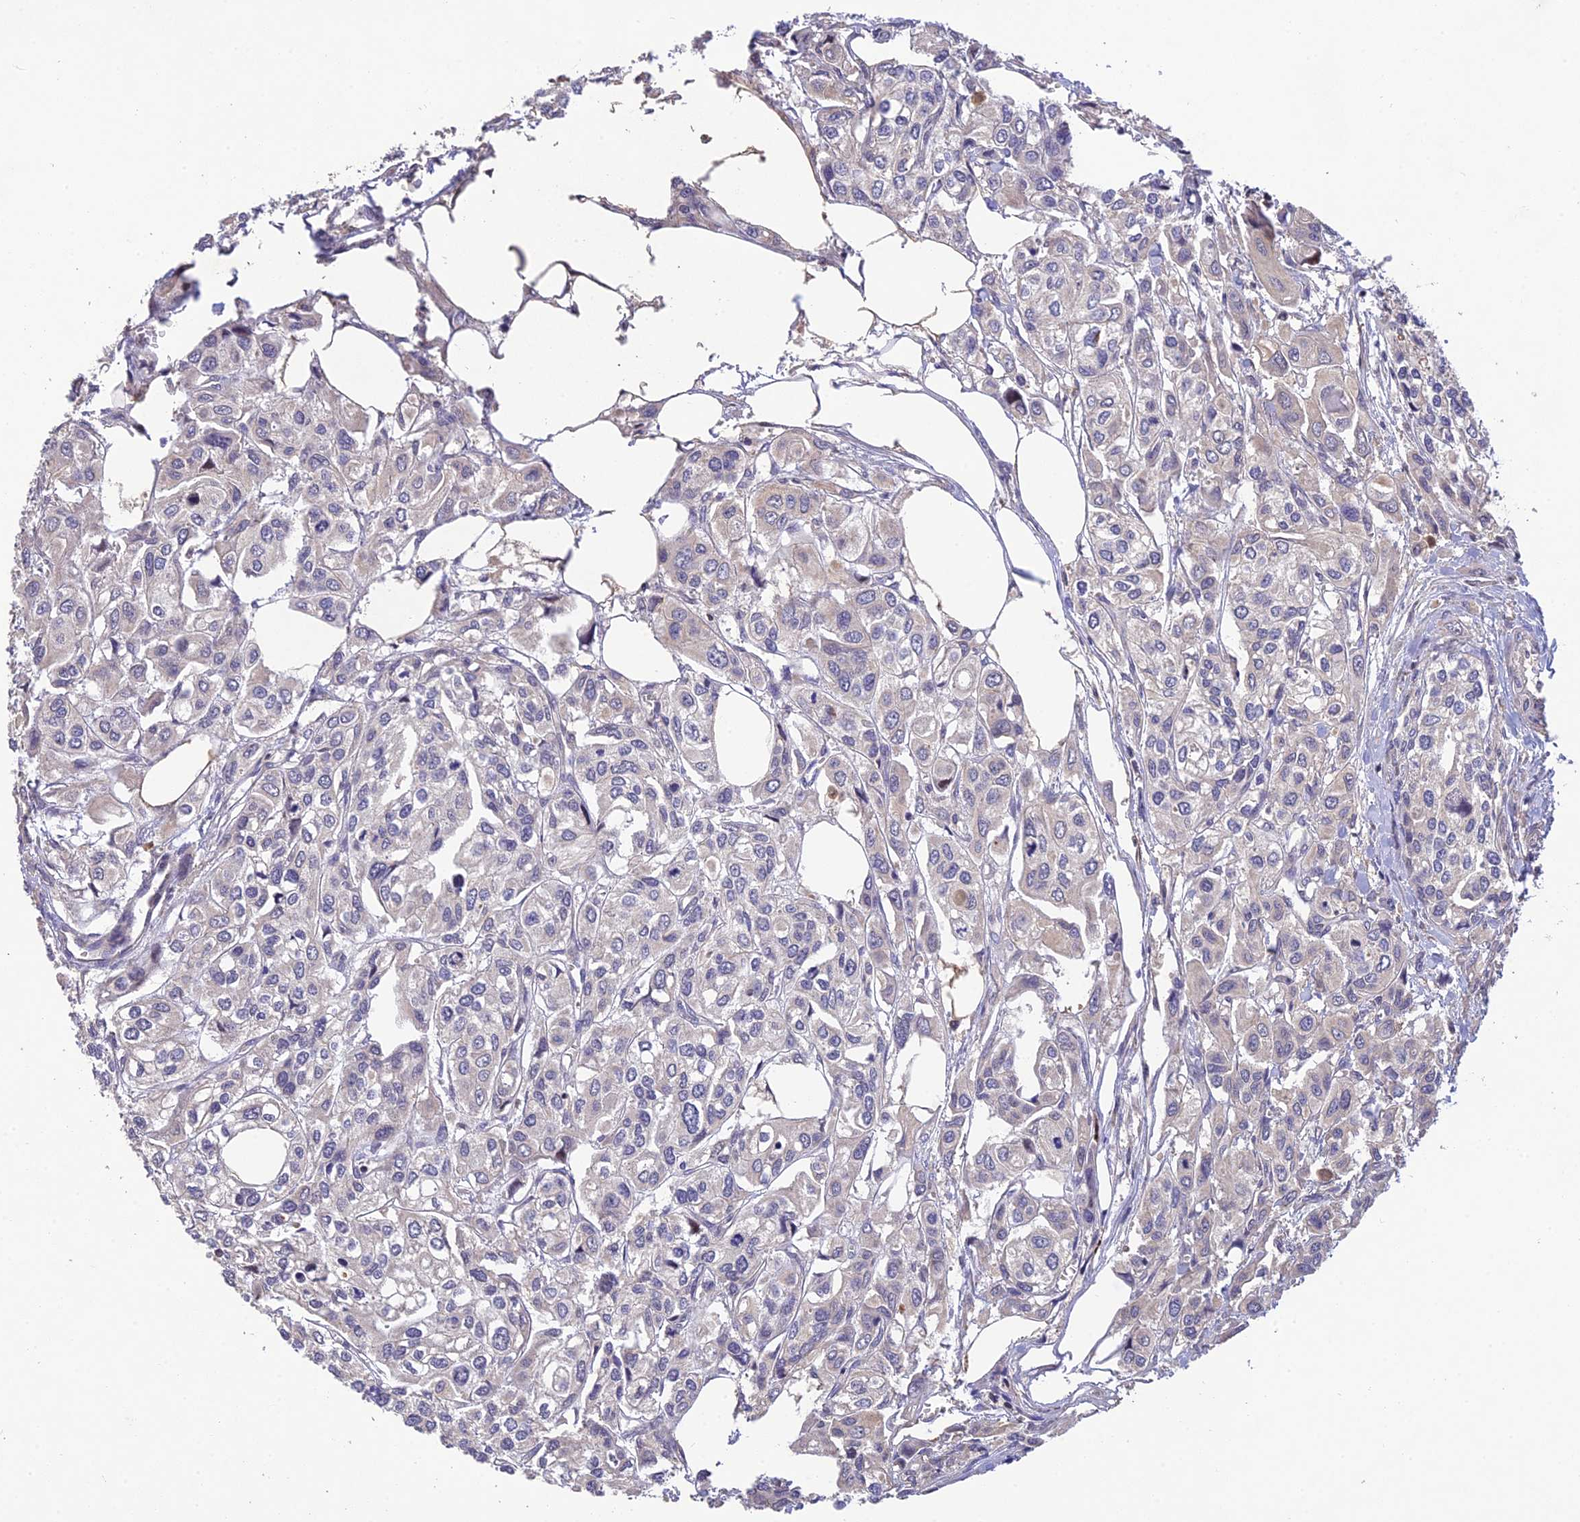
{"staining": {"intensity": "negative", "quantity": "none", "location": "none"}, "tissue": "urothelial cancer", "cell_type": "Tumor cells", "image_type": "cancer", "snomed": [{"axis": "morphology", "description": "Urothelial carcinoma, High grade"}, {"axis": "topography", "description": "Urinary bladder"}], "caption": "The micrograph reveals no staining of tumor cells in high-grade urothelial carcinoma.", "gene": "DENND5B", "patient": {"sex": "male", "age": 67}}